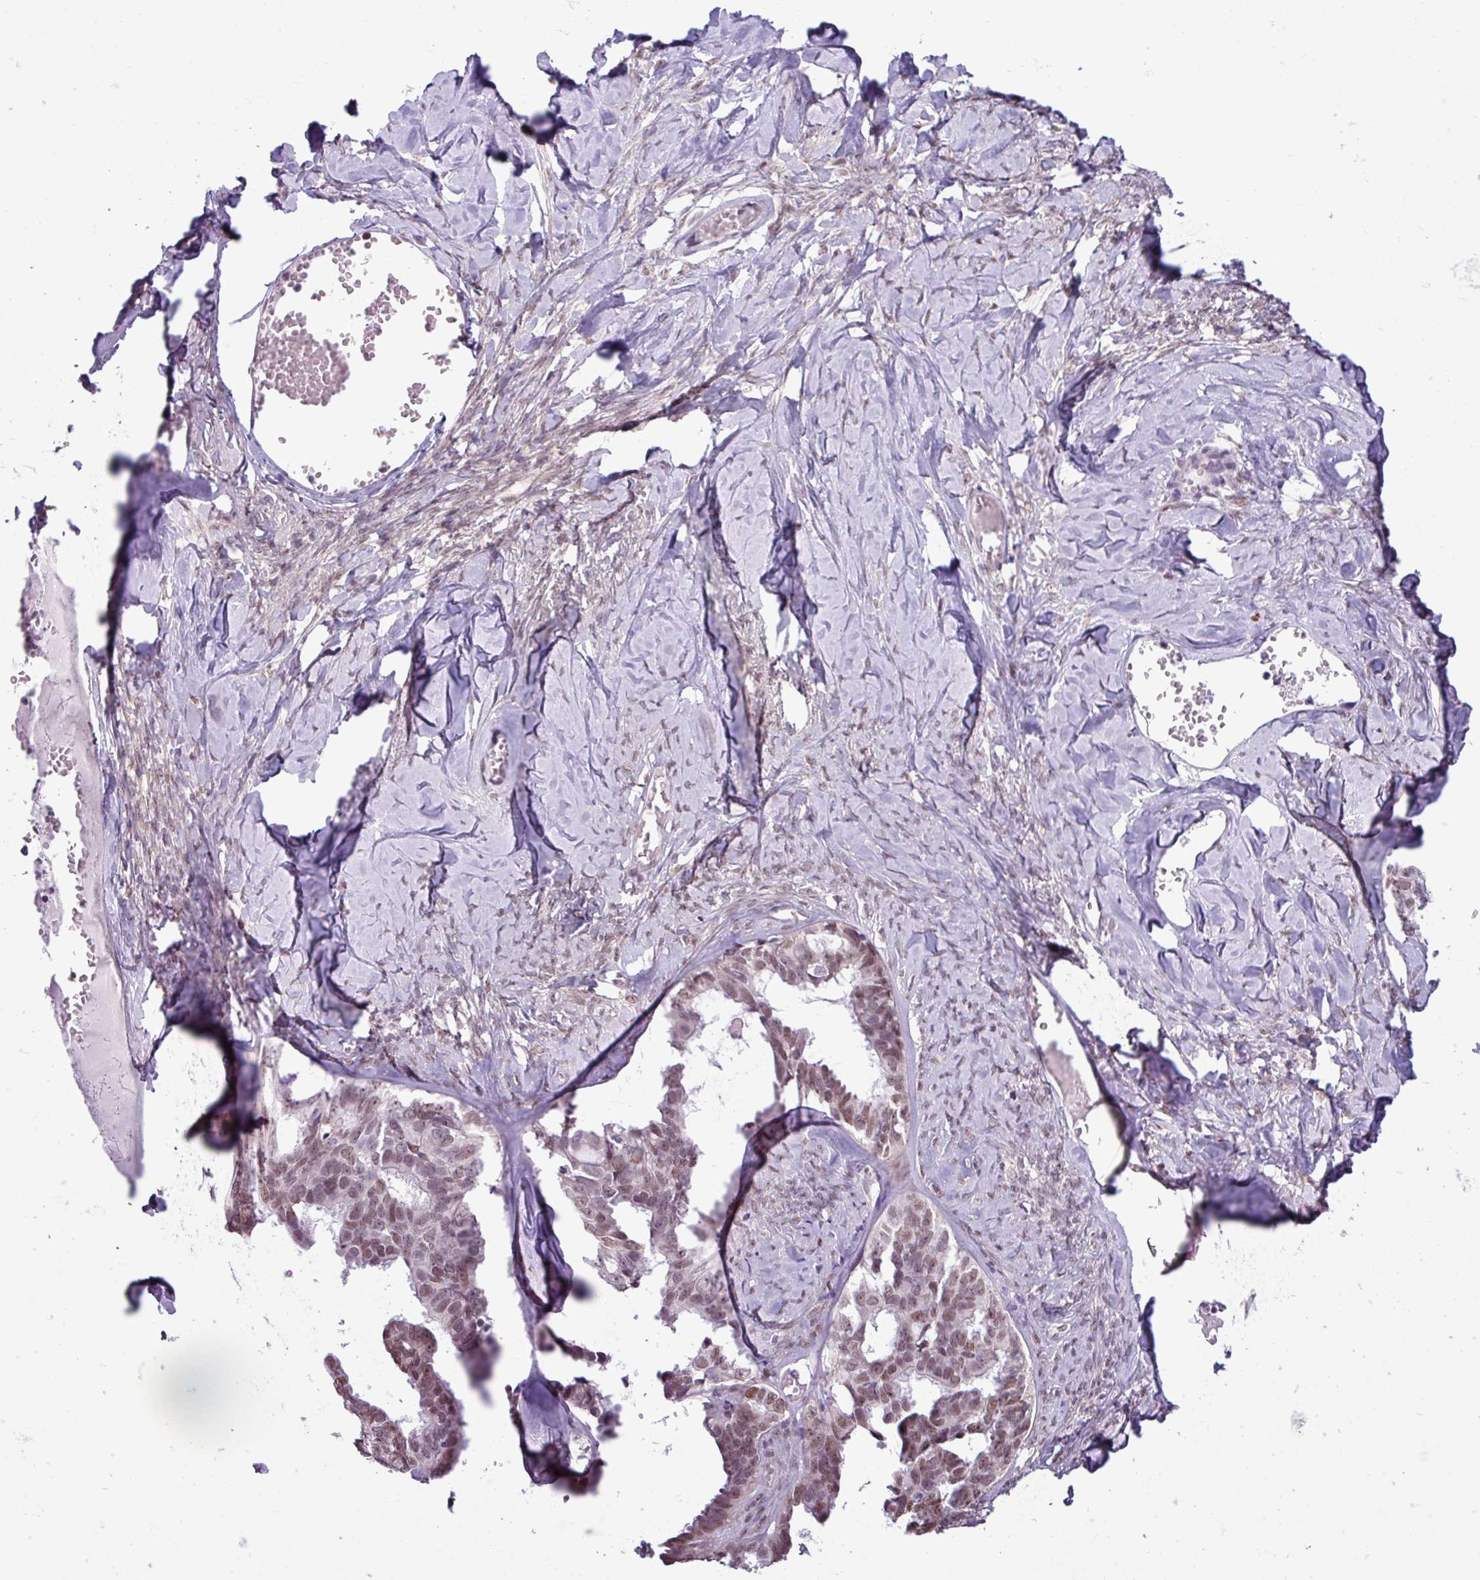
{"staining": {"intensity": "moderate", "quantity": ">75%", "location": "nuclear"}, "tissue": "ovarian cancer", "cell_type": "Tumor cells", "image_type": "cancer", "snomed": [{"axis": "morphology", "description": "Cystadenocarcinoma, serous, NOS"}, {"axis": "topography", "description": "Ovary"}], "caption": "This is an image of immunohistochemistry staining of ovarian cancer, which shows moderate staining in the nuclear of tumor cells.", "gene": "NOTCH2", "patient": {"sex": "female", "age": 69}}